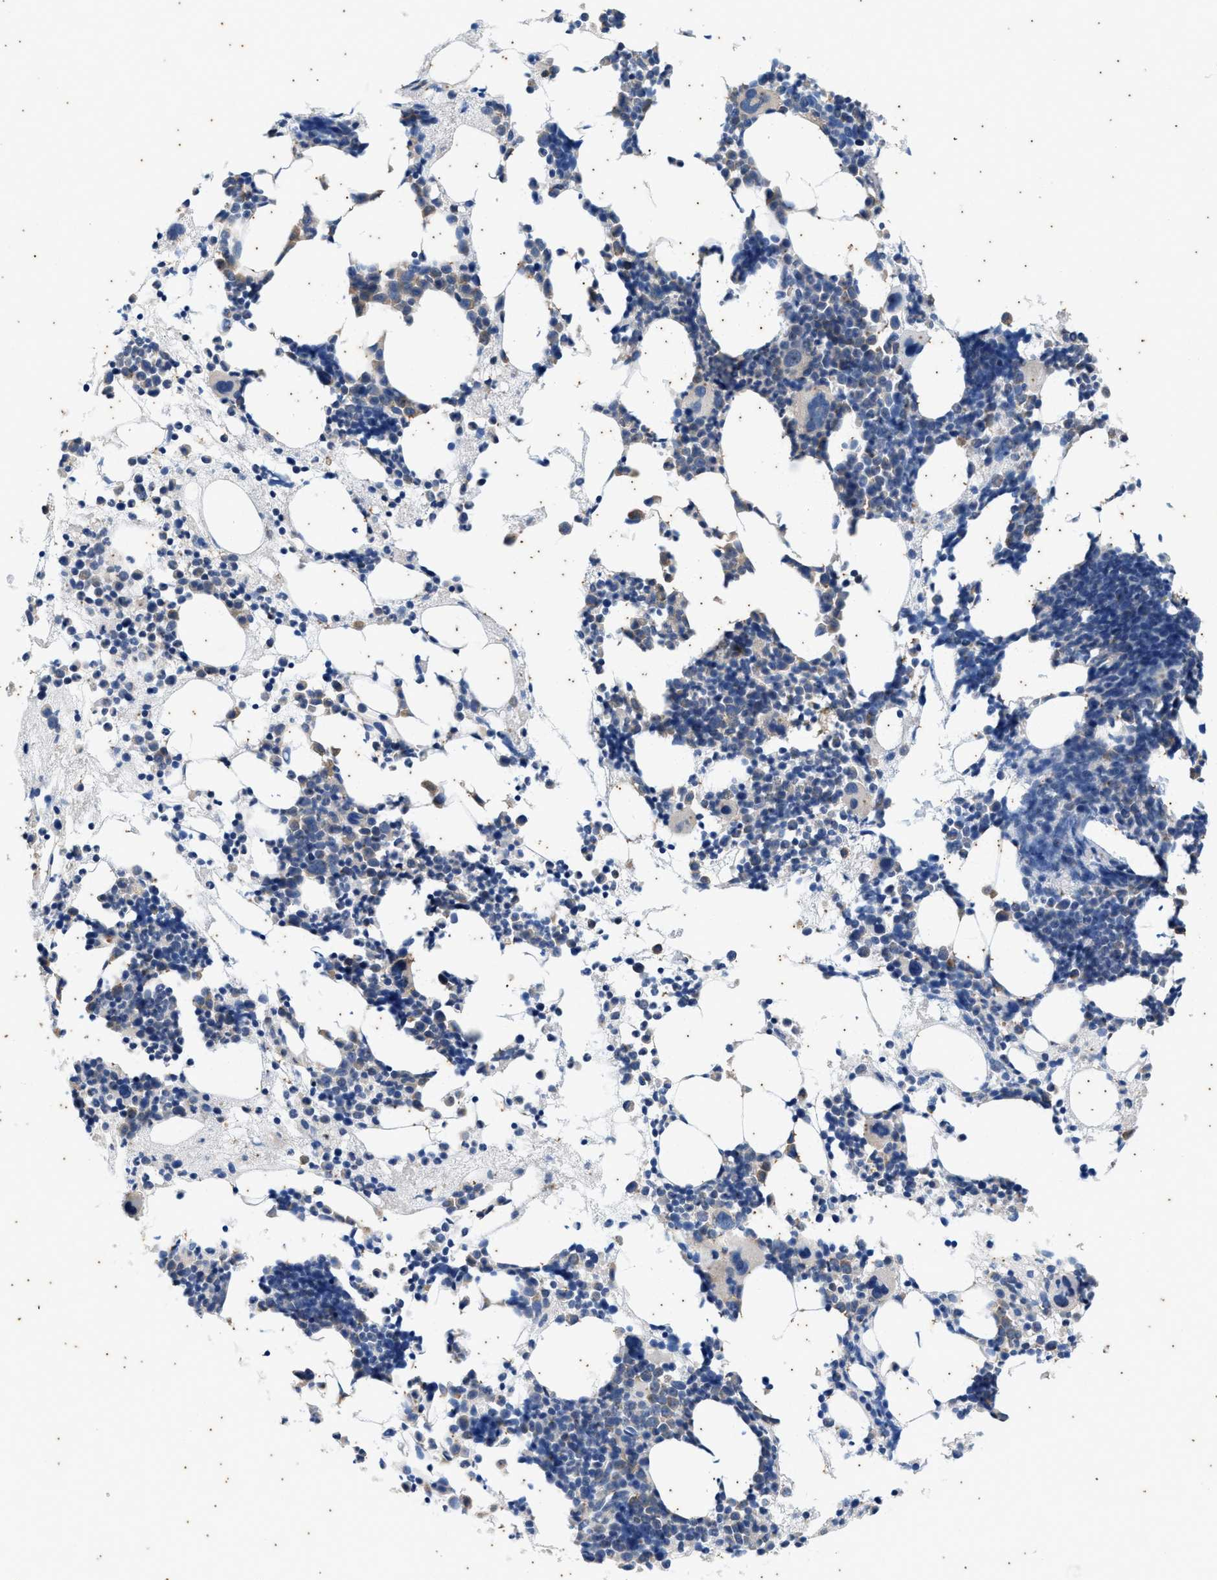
{"staining": {"intensity": "moderate", "quantity": "<25%", "location": "cytoplasmic/membranous"}, "tissue": "bone marrow", "cell_type": "Hematopoietic cells", "image_type": "normal", "snomed": [{"axis": "morphology", "description": "Normal tissue, NOS"}, {"axis": "morphology", "description": "Inflammation, NOS"}, {"axis": "topography", "description": "Bone marrow"}], "caption": "High-power microscopy captured an IHC histopathology image of normal bone marrow, revealing moderate cytoplasmic/membranous expression in about <25% of hematopoietic cells.", "gene": "COX19", "patient": {"sex": "female", "age": 81}}